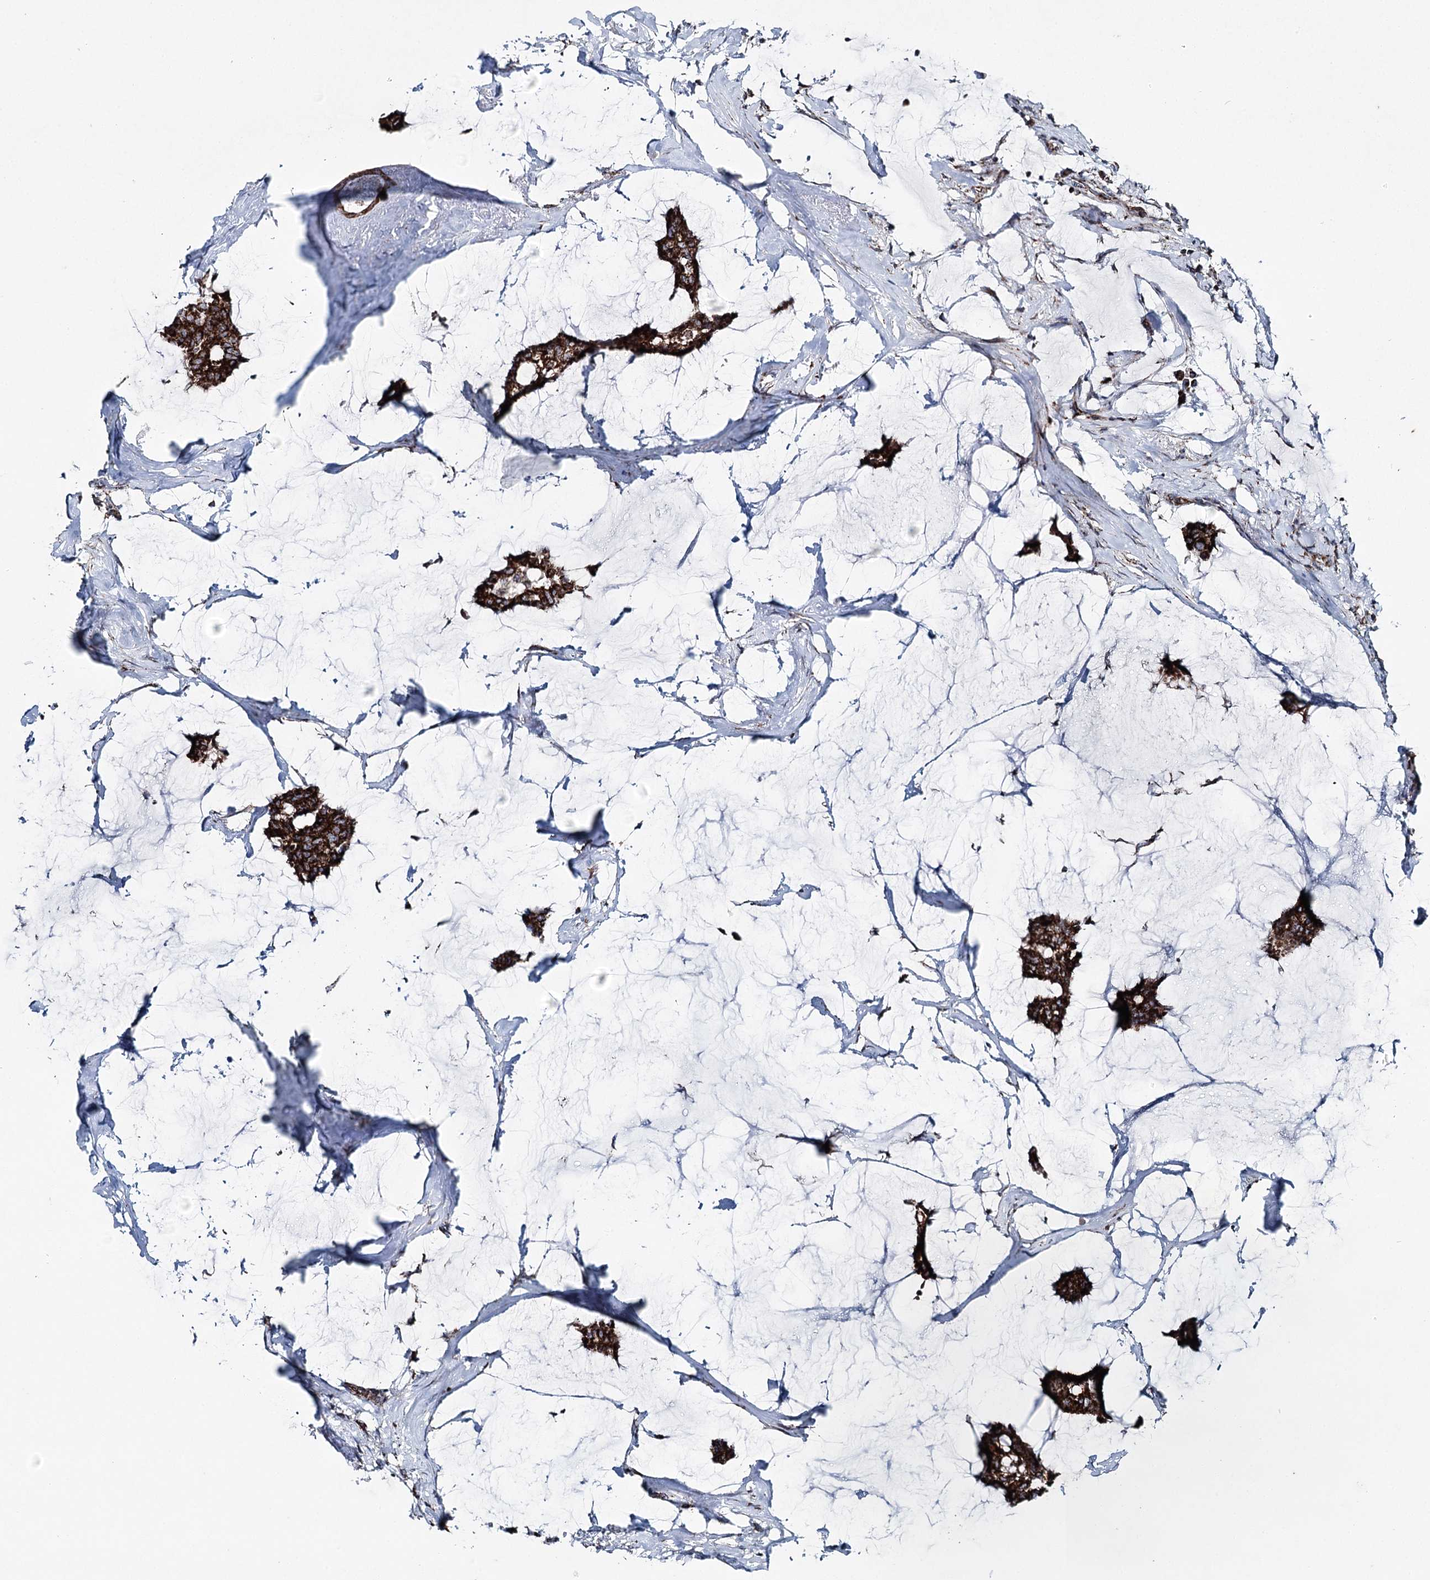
{"staining": {"intensity": "strong", "quantity": ">75%", "location": "cytoplasmic/membranous"}, "tissue": "breast cancer", "cell_type": "Tumor cells", "image_type": "cancer", "snomed": [{"axis": "morphology", "description": "Duct carcinoma"}, {"axis": "topography", "description": "Breast"}], "caption": "High-magnification brightfield microscopy of breast cancer (infiltrating ductal carcinoma) stained with DAB (brown) and counterstained with hematoxylin (blue). tumor cells exhibit strong cytoplasmic/membranous positivity is identified in about>75% of cells.", "gene": "UCN3", "patient": {"sex": "female", "age": 93}}